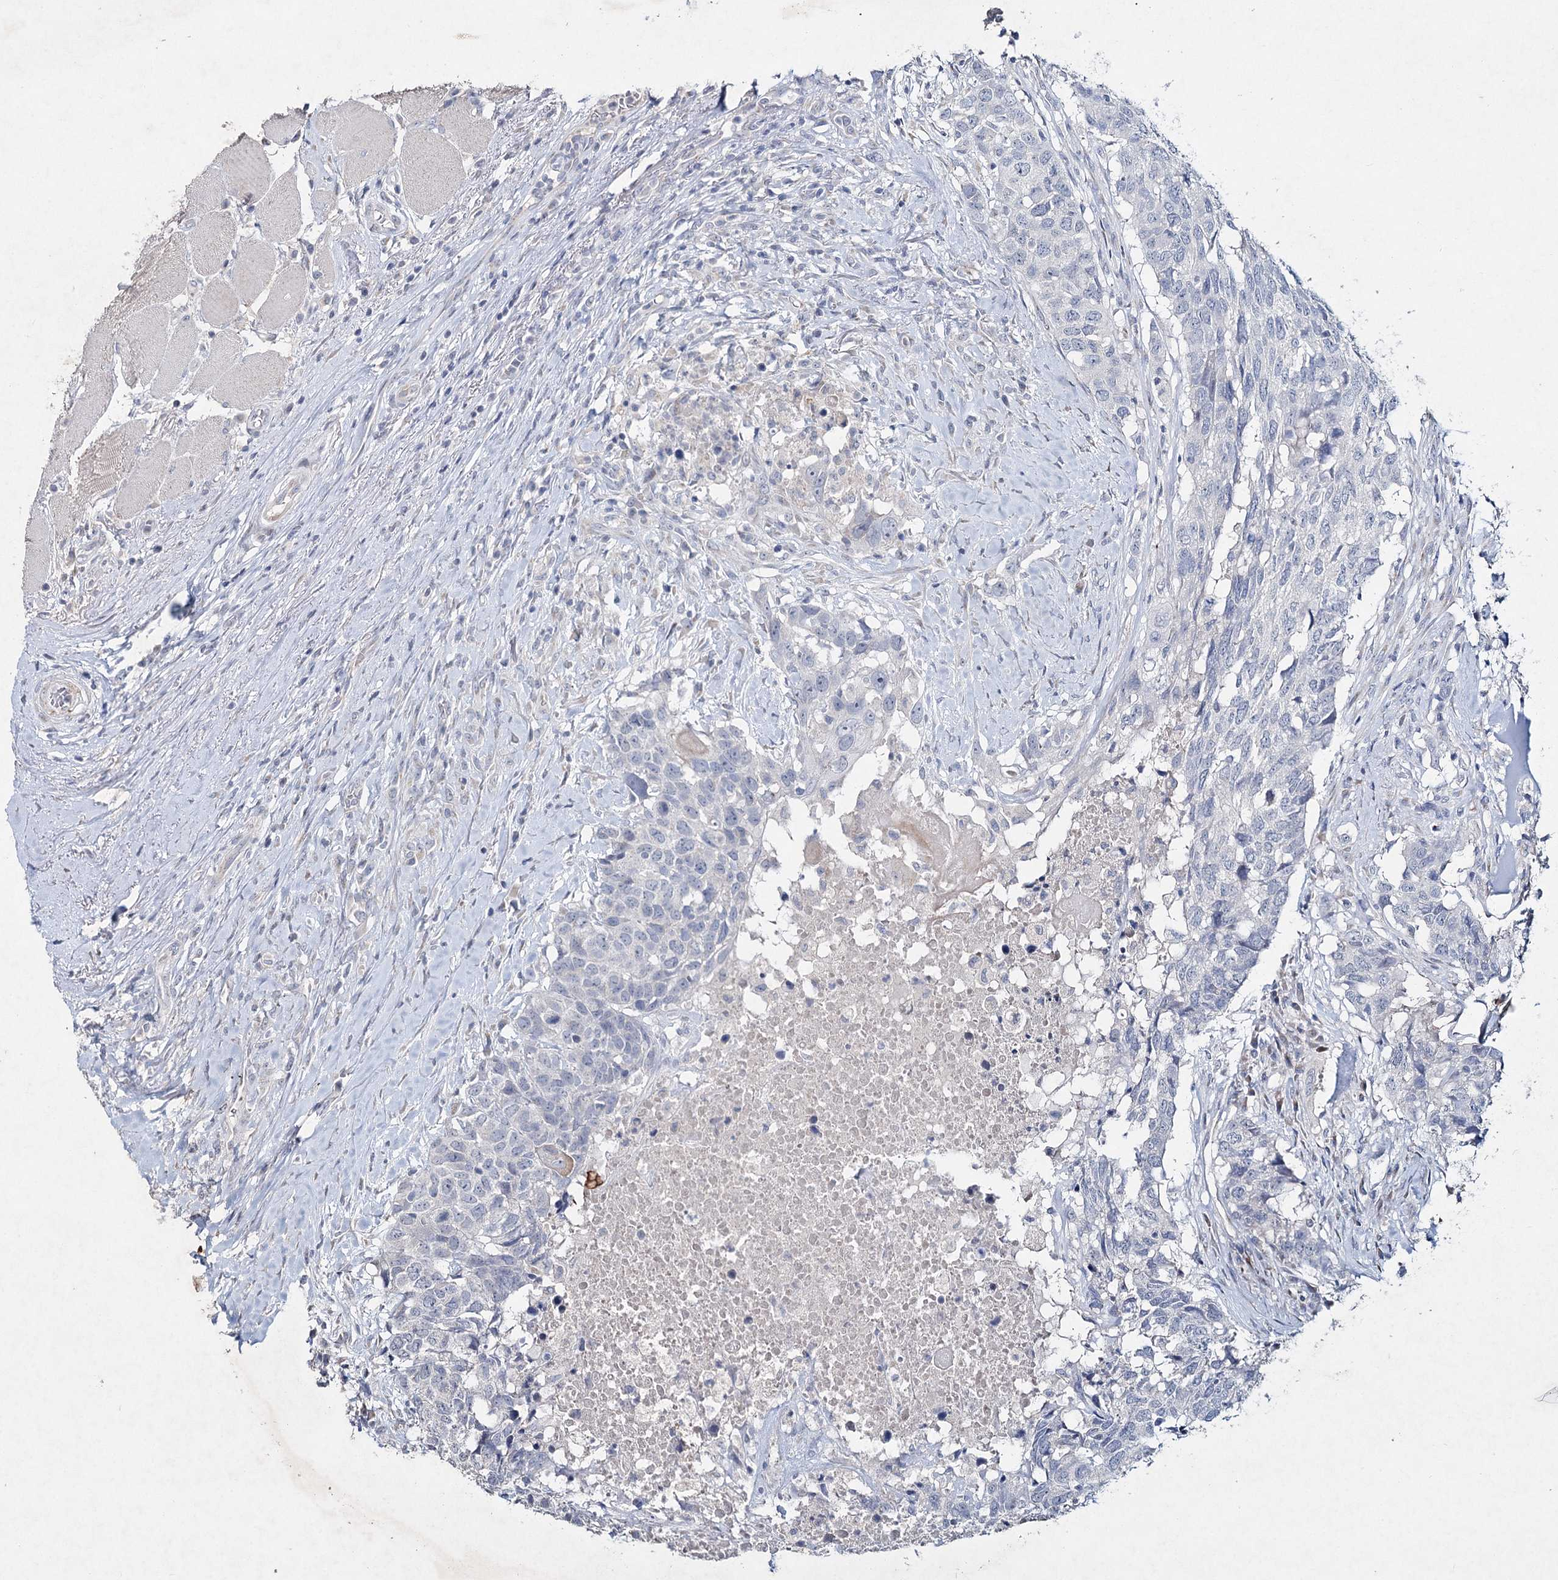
{"staining": {"intensity": "negative", "quantity": "none", "location": "none"}, "tissue": "head and neck cancer", "cell_type": "Tumor cells", "image_type": "cancer", "snomed": [{"axis": "morphology", "description": "Squamous cell carcinoma, NOS"}, {"axis": "topography", "description": "Head-Neck"}], "caption": "Immunohistochemistry photomicrograph of human head and neck cancer stained for a protein (brown), which exhibits no positivity in tumor cells. (Brightfield microscopy of DAB immunohistochemistry (IHC) at high magnification).", "gene": "RFX6", "patient": {"sex": "male", "age": 66}}